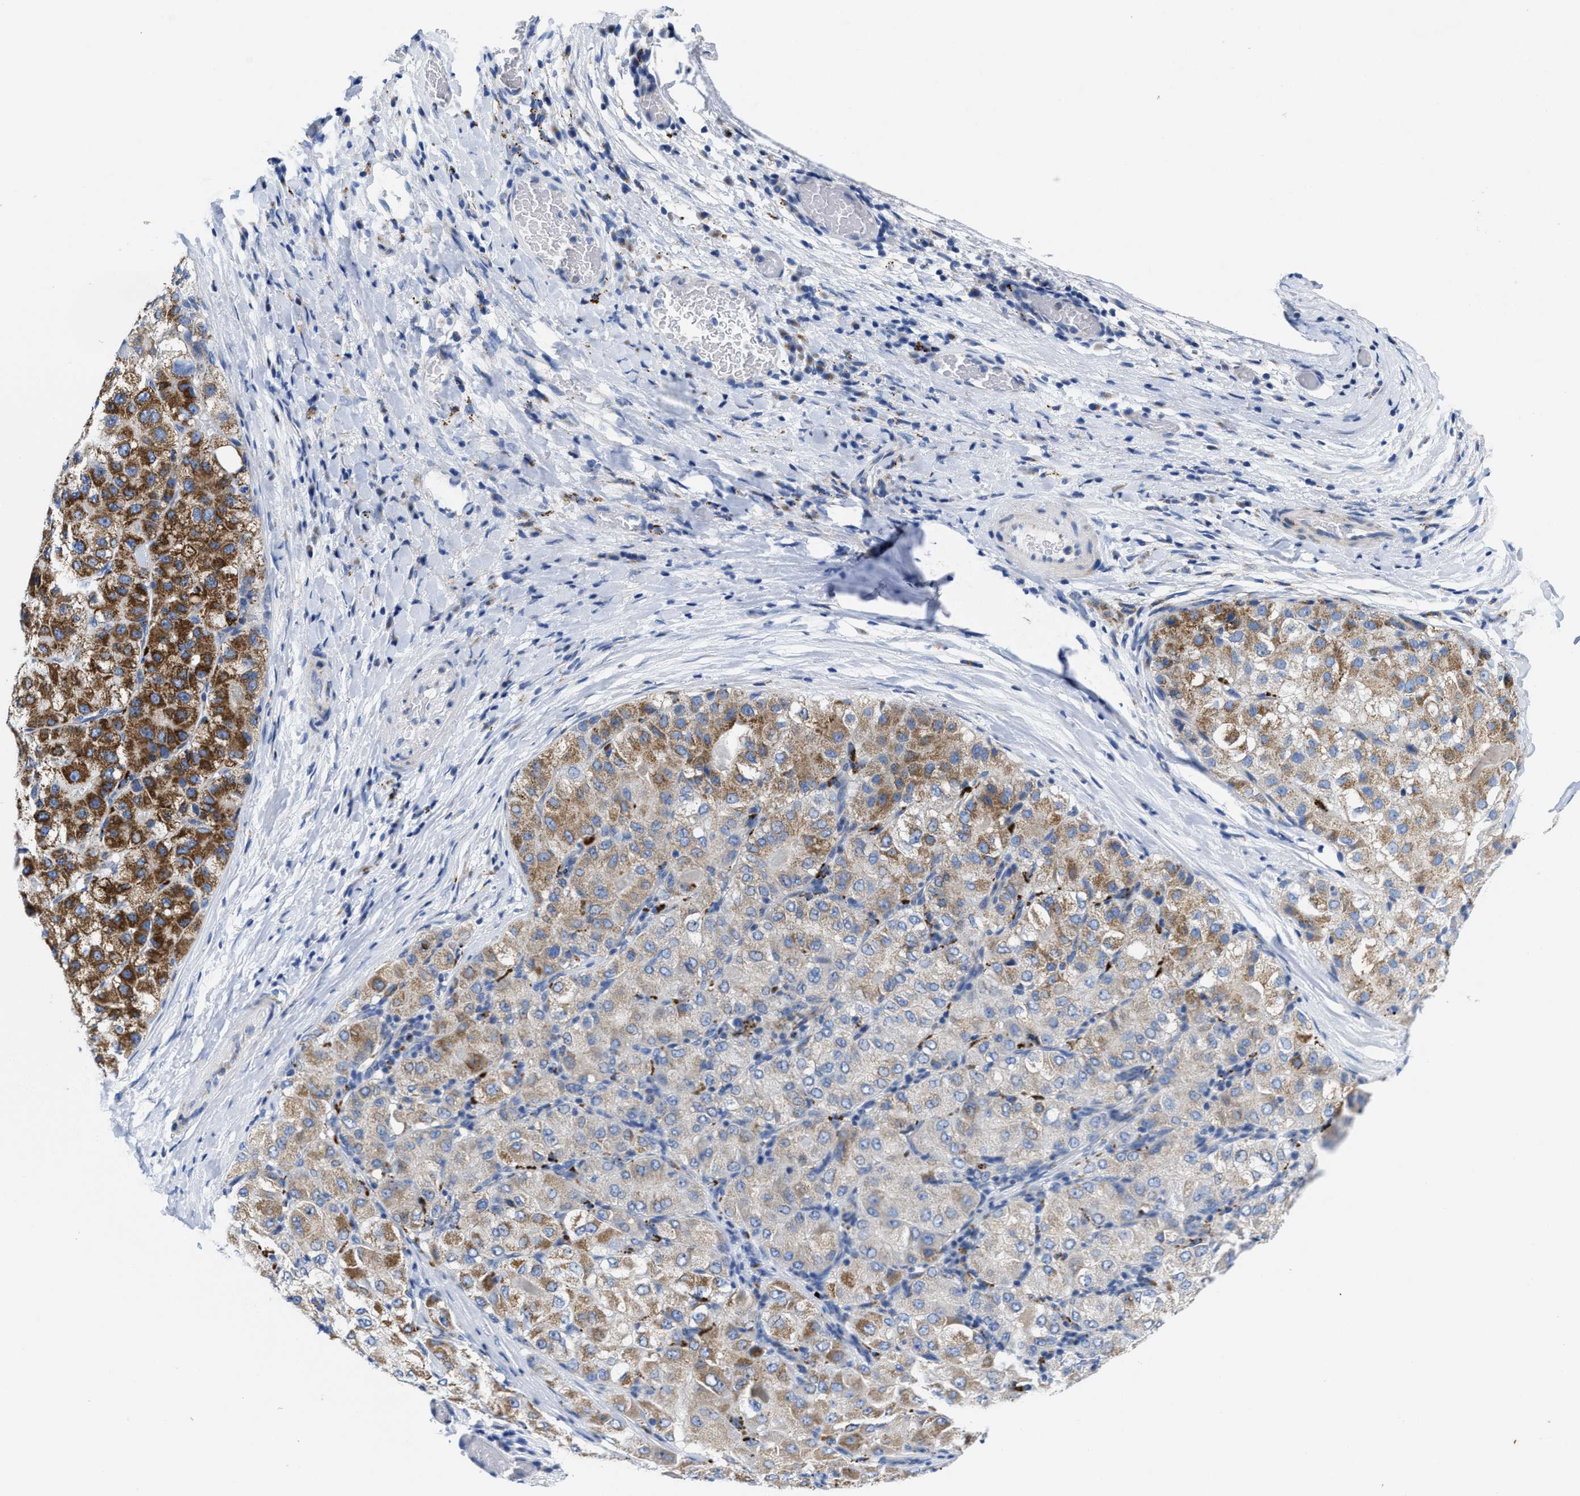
{"staining": {"intensity": "moderate", "quantity": ">75%", "location": "cytoplasmic/membranous"}, "tissue": "liver cancer", "cell_type": "Tumor cells", "image_type": "cancer", "snomed": [{"axis": "morphology", "description": "Carcinoma, Hepatocellular, NOS"}, {"axis": "topography", "description": "Liver"}], "caption": "The photomicrograph exhibits immunohistochemical staining of hepatocellular carcinoma (liver). There is moderate cytoplasmic/membranous positivity is appreciated in about >75% of tumor cells.", "gene": "TBRG4", "patient": {"sex": "male", "age": 80}}